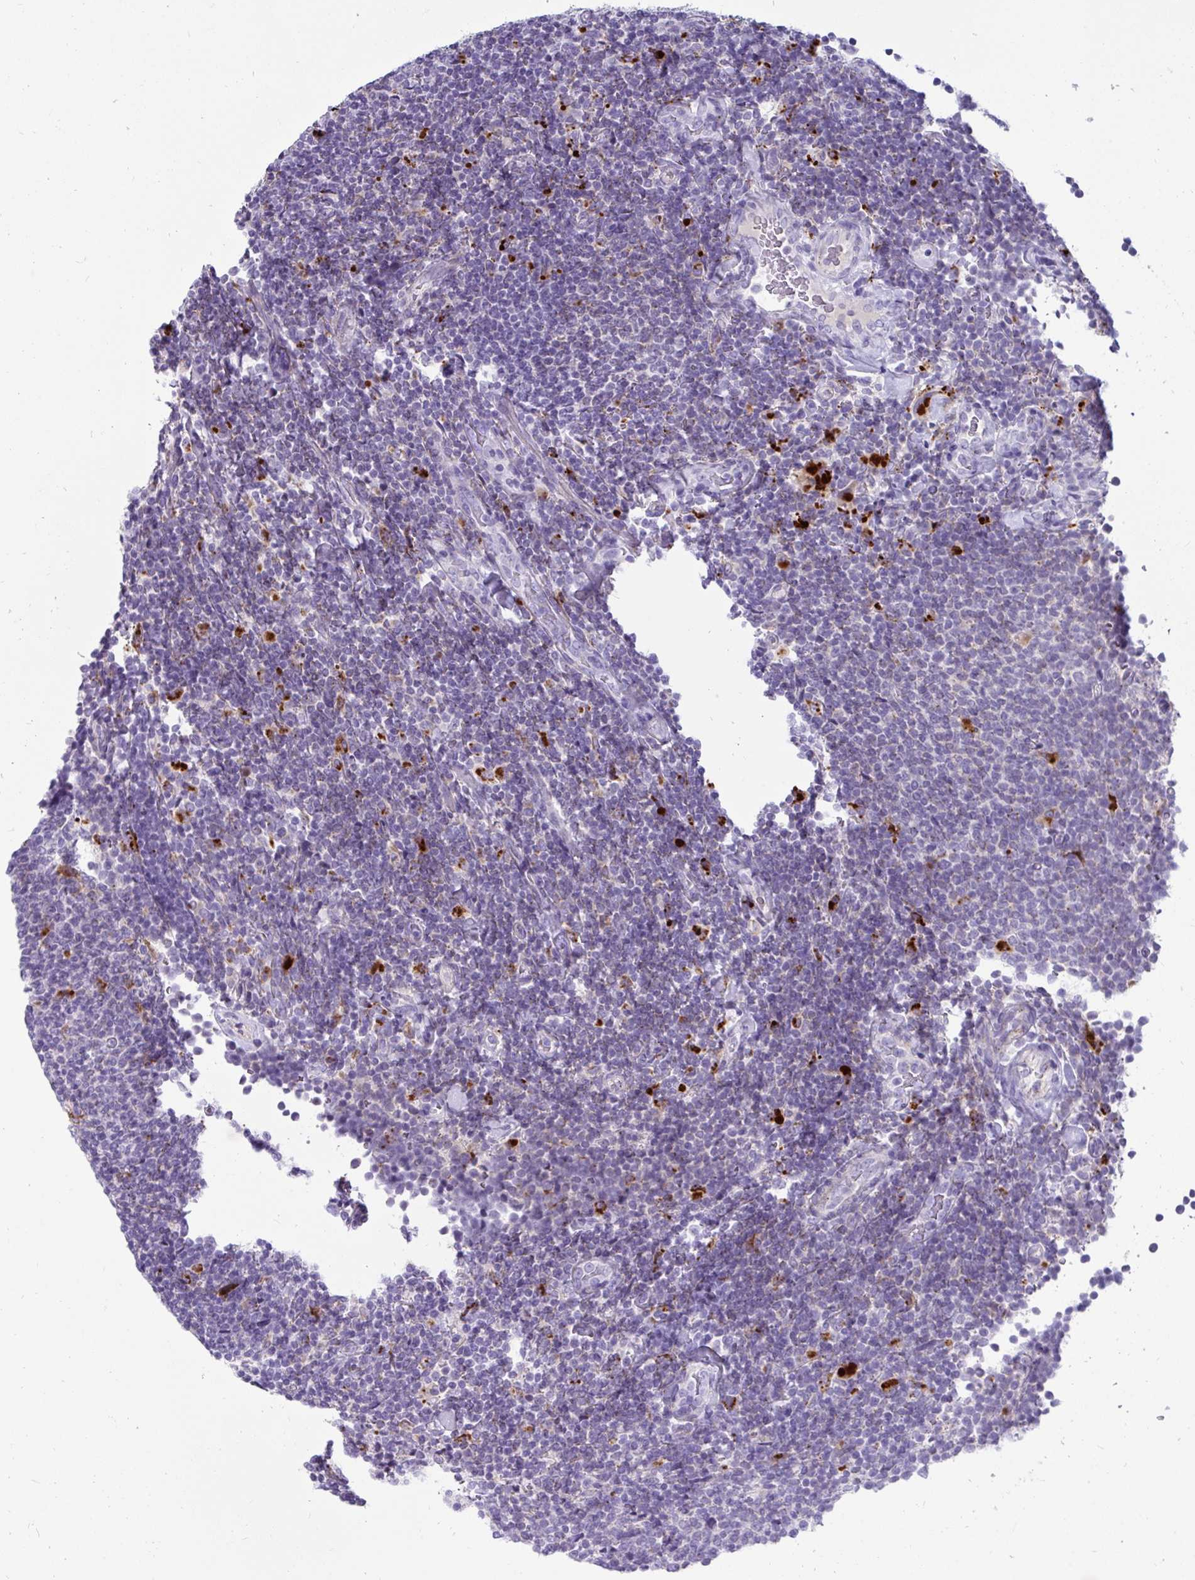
{"staining": {"intensity": "negative", "quantity": "none", "location": "none"}, "tissue": "lymphoma", "cell_type": "Tumor cells", "image_type": "cancer", "snomed": [{"axis": "morphology", "description": "Malignant lymphoma, non-Hodgkin's type, Low grade"}, {"axis": "topography", "description": "Lymph node"}], "caption": "Tumor cells show no significant protein expression in malignant lymphoma, non-Hodgkin's type (low-grade). (DAB immunohistochemistry with hematoxylin counter stain).", "gene": "CTSZ", "patient": {"sex": "male", "age": 52}}